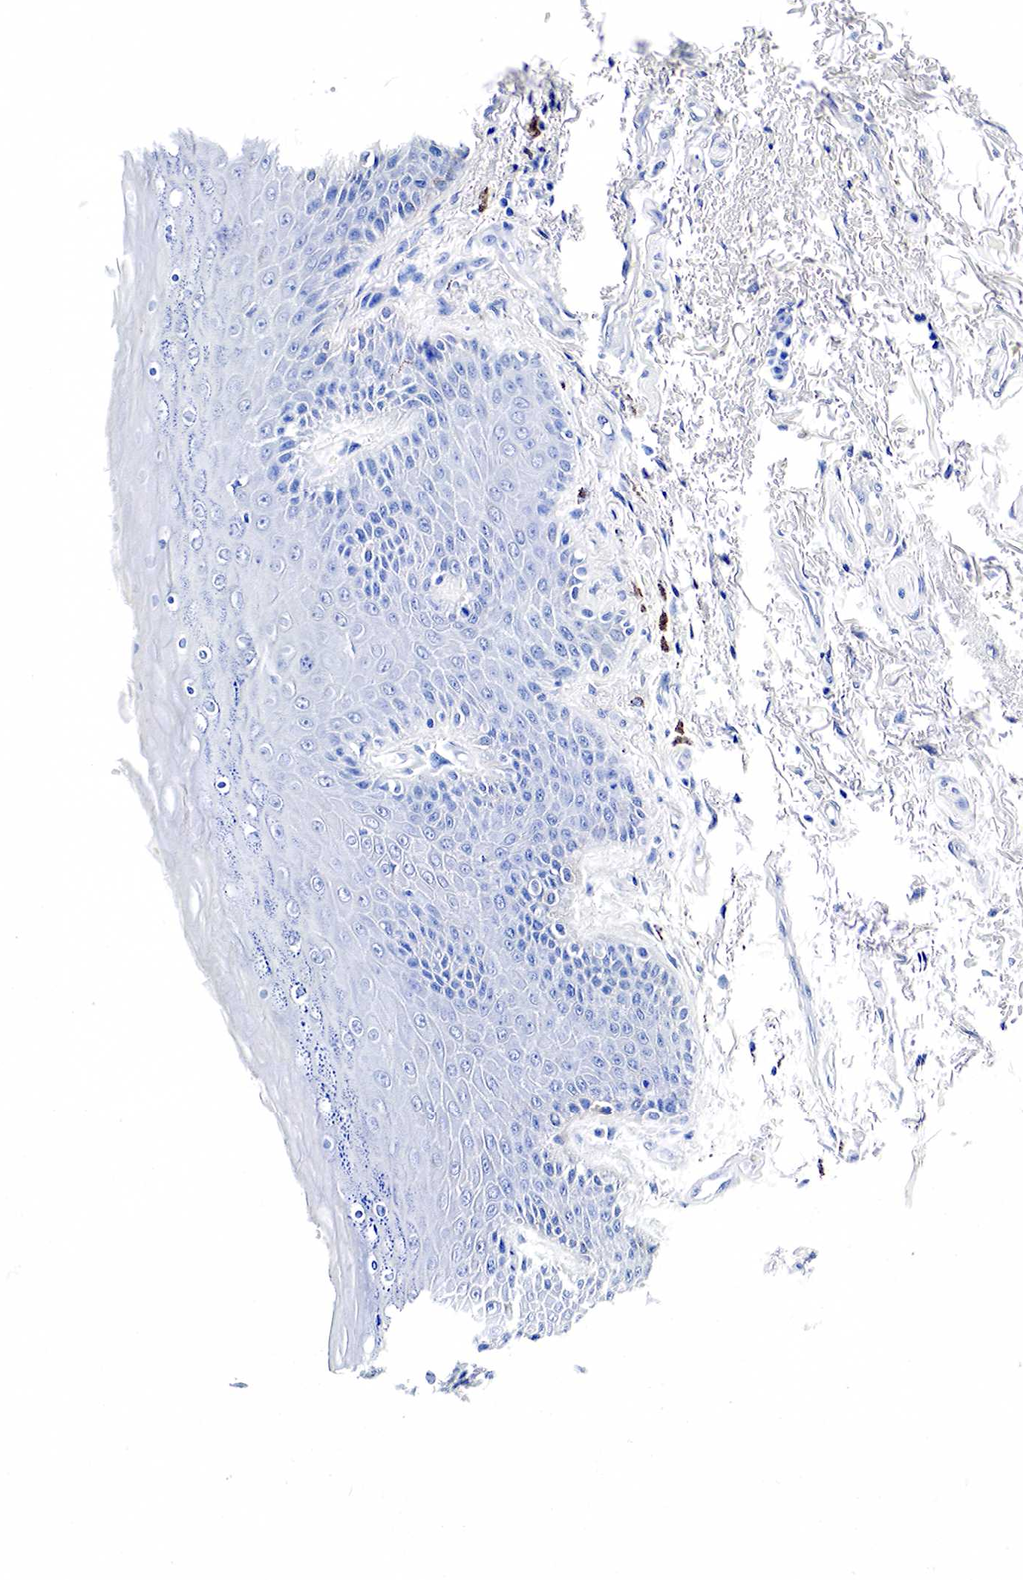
{"staining": {"intensity": "negative", "quantity": "none", "location": "none"}, "tissue": "skin", "cell_type": "Epidermal cells", "image_type": "normal", "snomed": [{"axis": "morphology", "description": "Normal tissue, NOS"}, {"axis": "topography", "description": "Anal"}, {"axis": "topography", "description": "Peripheral nerve tissue"}], "caption": "An image of skin stained for a protein reveals no brown staining in epidermal cells. (Brightfield microscopy of DAB (3,3'-diaminobenzidine) IHC at high magnification).", "gene": "GCG", "patient": {"sex": "female", "age": 46}}